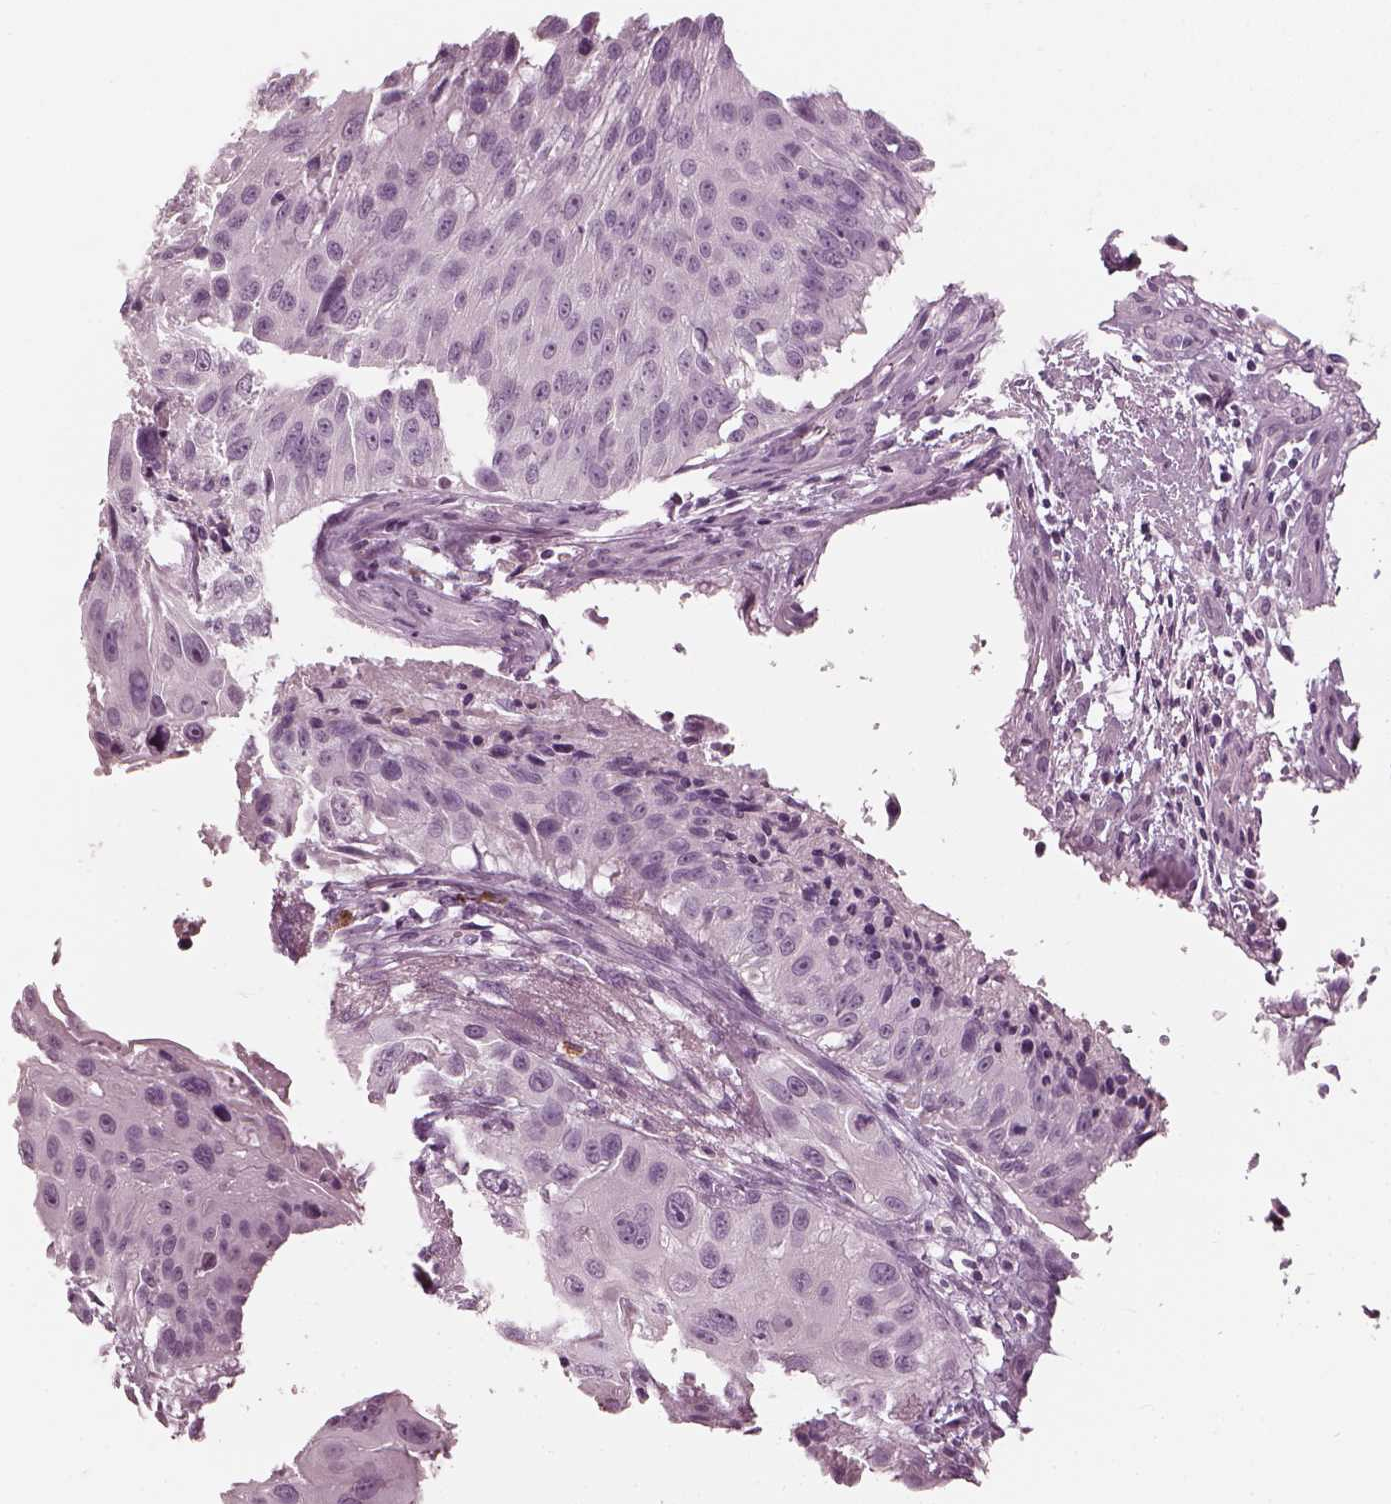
{"staining": {"intensity": "negative", "quantity": "none", "location": "none"}, "tissue": "urothelial cancer", "cell_type": "Tumor cells", "image_type": "cancer", "snomed": [{"axis": "morphology", "description": "Urothelial carcinoma, NOS"}, {"axis": "topography", "description": "Urinary bladder"}], "caption": "Immunohistochemical staining of human urothelial cancer exhibits no significant positivity in tumor cells.", "gene": "CNTN1", "patient": {"sex": "male", "age": 55}}